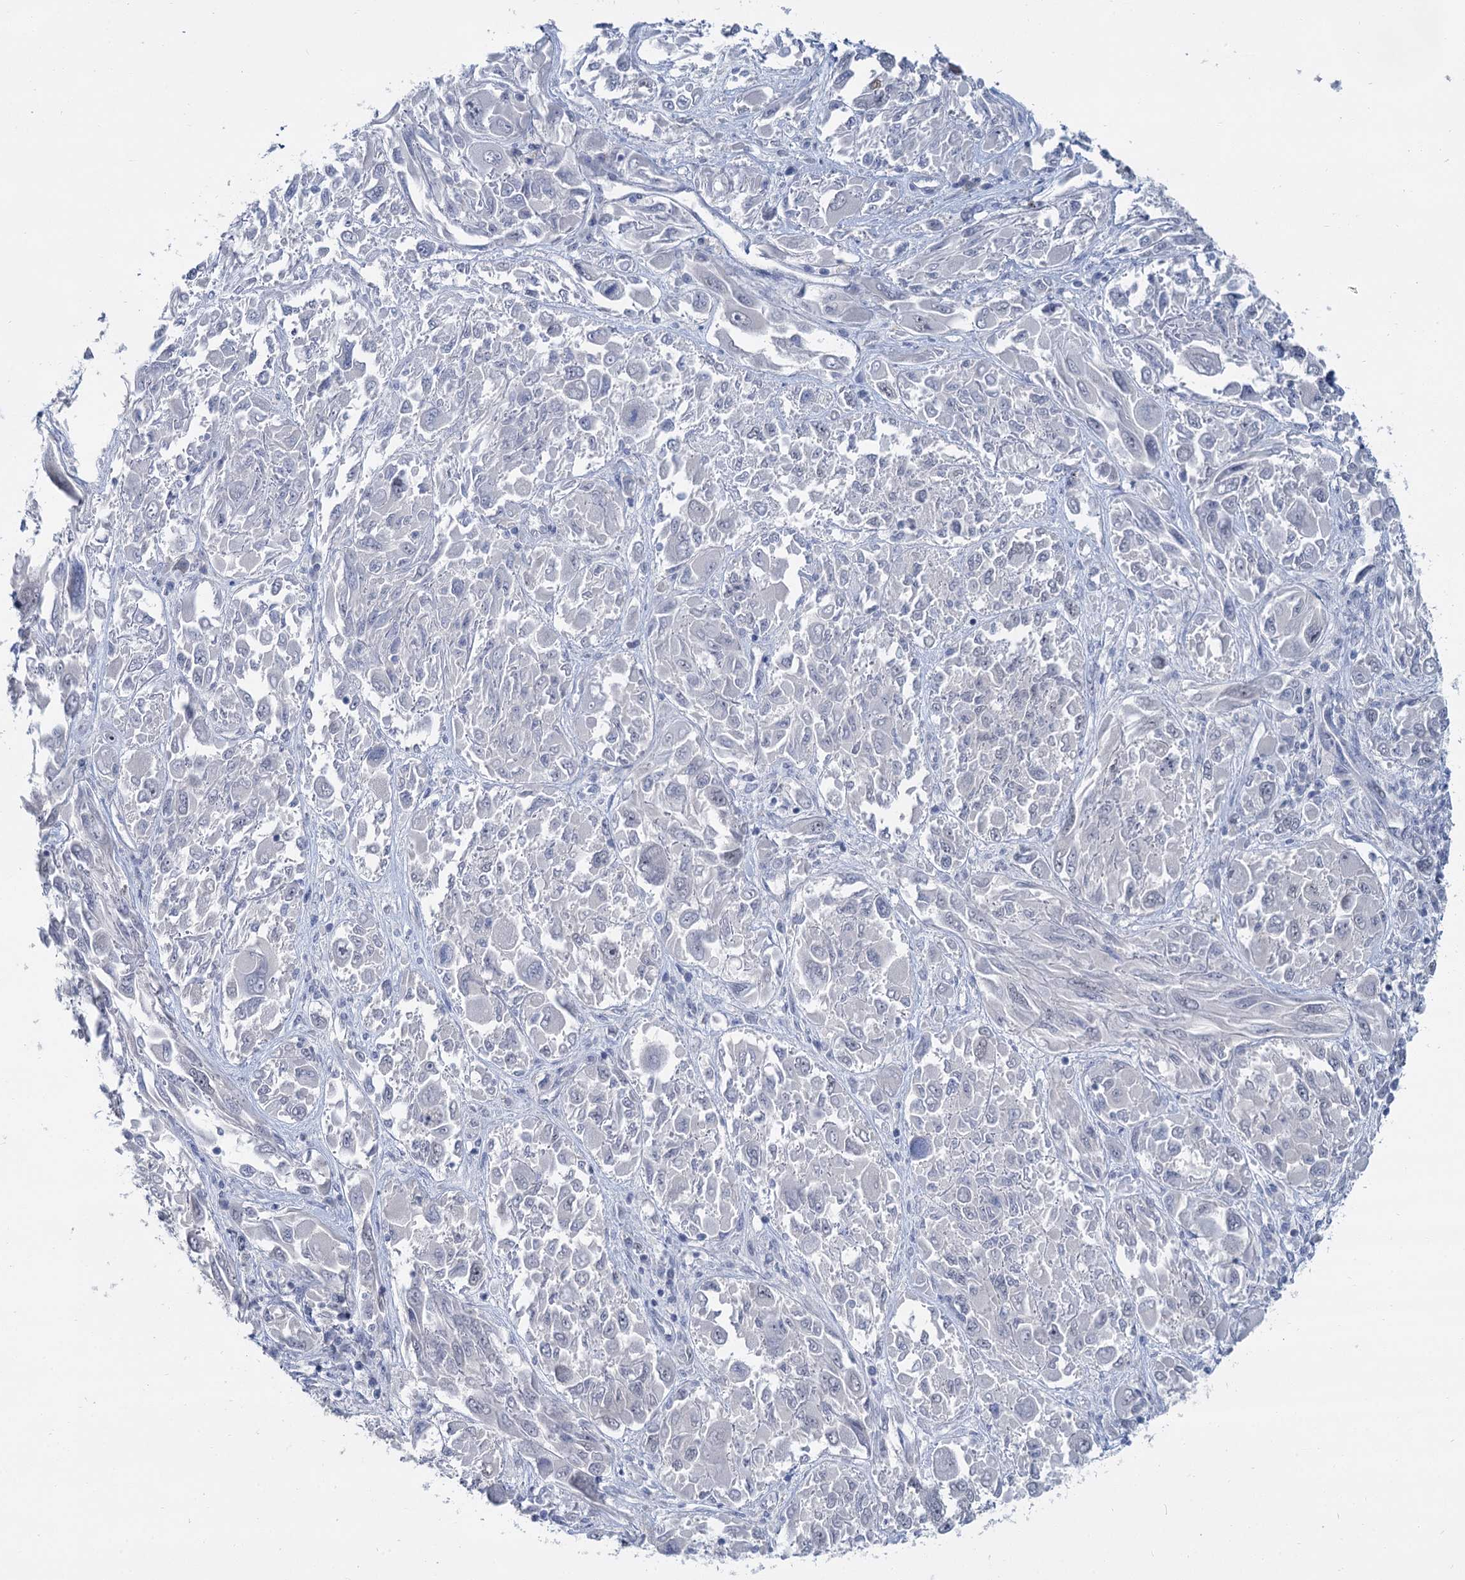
{"staining": {"intensity": "negative", "quantity": "none", "location": "none"}, "tissue": "melanoma", "cell_type": "Tumor cells", "image_type": "cancer", "snomed": [{"axis": "morphology", "description": "Malignant melanoma, NOS"}, {"axis": "topography", "description": "Skin"}], "caption": "An IHC photomicrograph of malignant melanoma is shown. There is no staining in tumor cells of malignant melanoma. (Immunohistochemistry, brightfield microscopy, high magnification).", "gene": "ACRBP", "patient": {"sex": "female", "age": 91}}